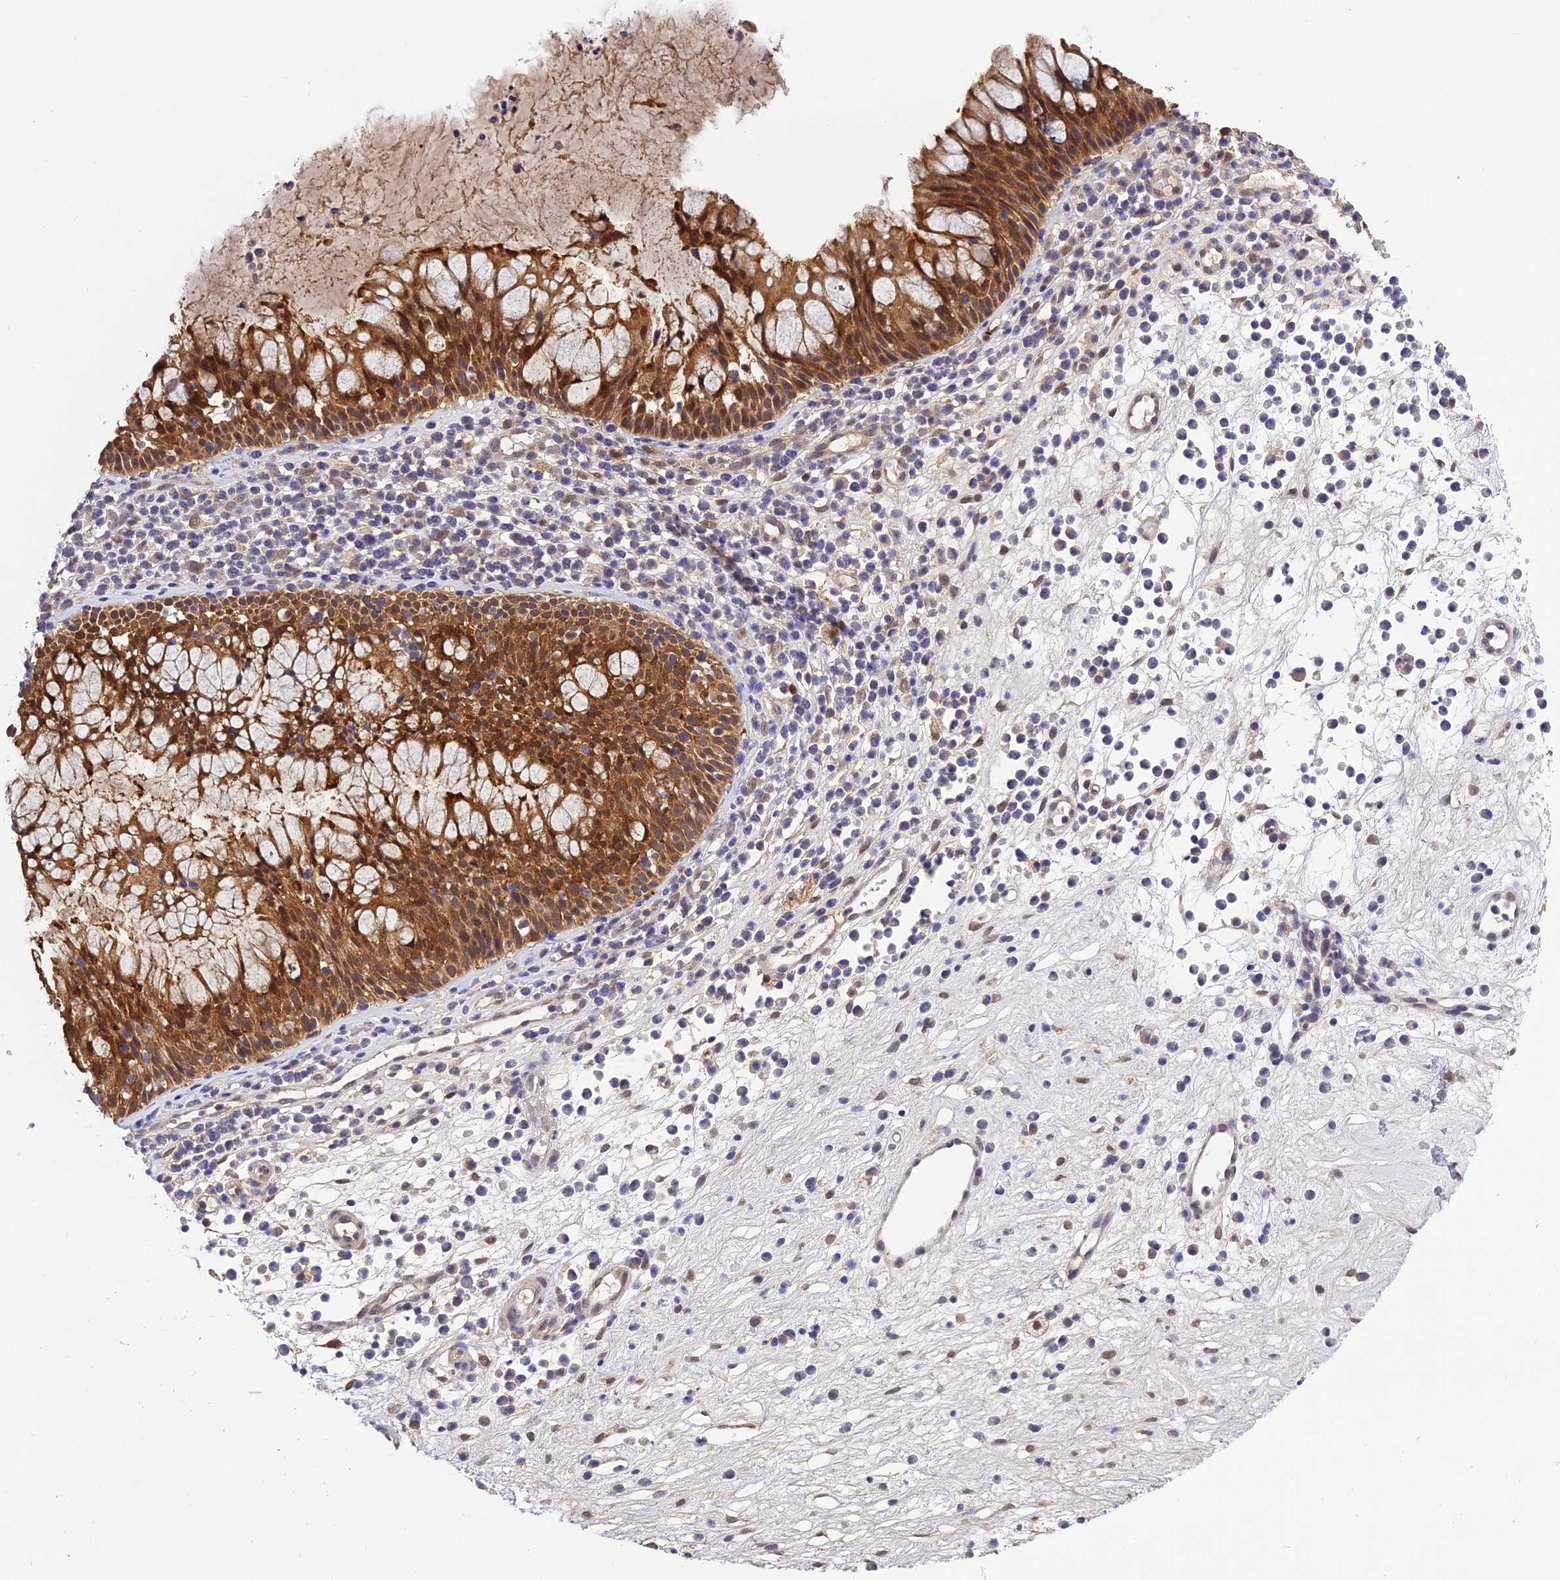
{"staining": {"intensity": "strong", "quantity": ">75%", "location": "cytoplasmic/membranous"}, "tissue": "nasopharynx", "cell_type": "Respiratory epithelial cells", "image_type": "normal", "snomed": [{"axis": "morphology", "description": "Normal tissue, NOS"}, {"axis": "morphology", "description": "Inflammation, NOS"}, {"axis": "topography", "description": "Nasopharynx"}], "caption": "Strong cytoplasmic/membranous protein expression is present in about >75% of respiratory epithelial cells in nasopharynx.", "gene": "MNS1", "patient": {"sex": "male", "age": 70}}